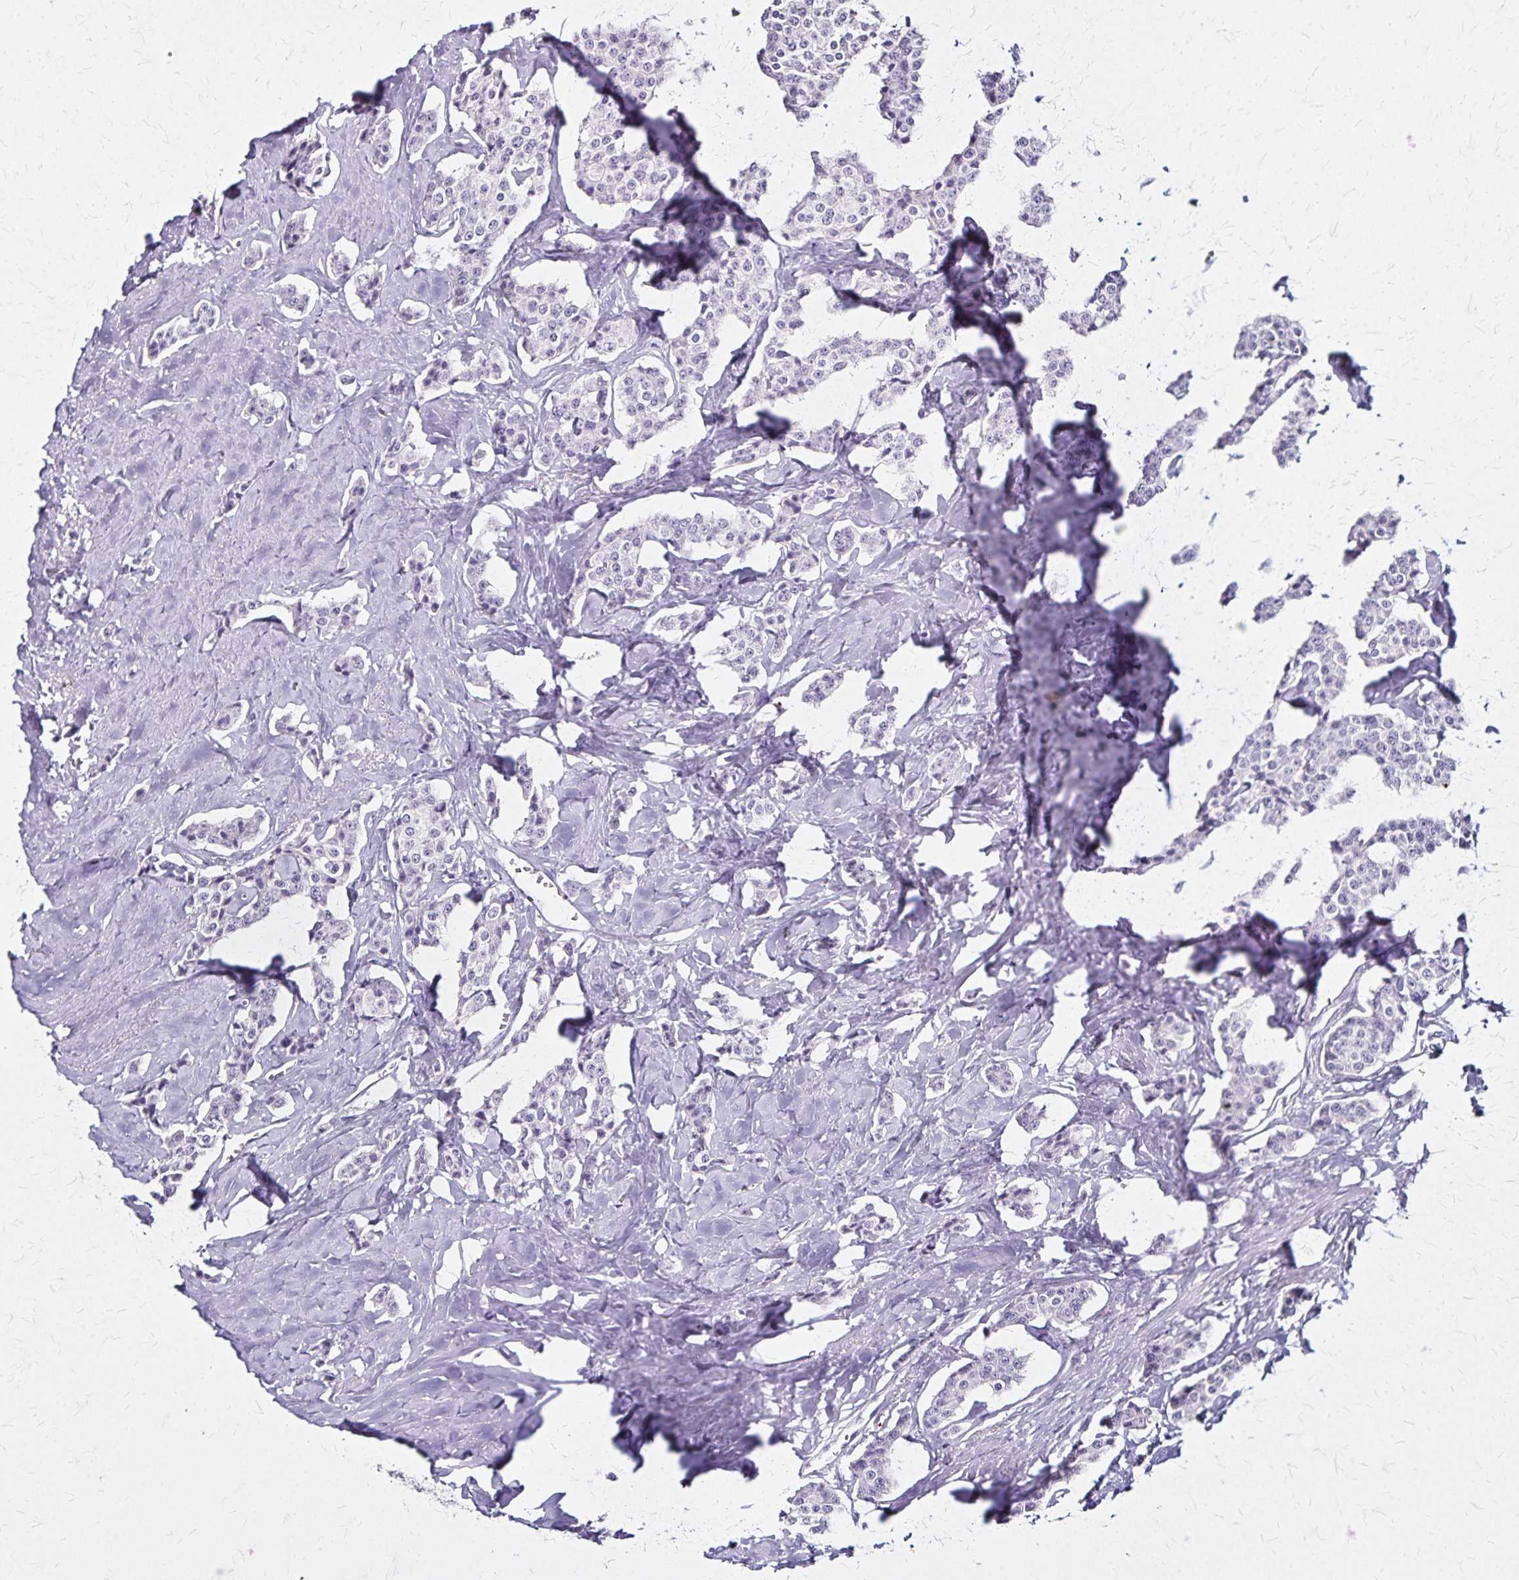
{"staining": {"intensity": "negative", "quantity": "none", "location": "none"}, "tissue": "carcinoid", "cell_type": "Tumor cells", "image_type": "cancer", "snomed": [{"axis": "morphology", "description": "Carcinoid, malignant, NOS"}, {"axis": "topography", "description": "Small intestine"}], "caption": "Immunohistochemistry micrograph of malignant carcinoid stained for a protein (brown), which shows no positivity in tumor cells.", "gene": "KRT2", "patient": {"sex": "female", "age": 64}}